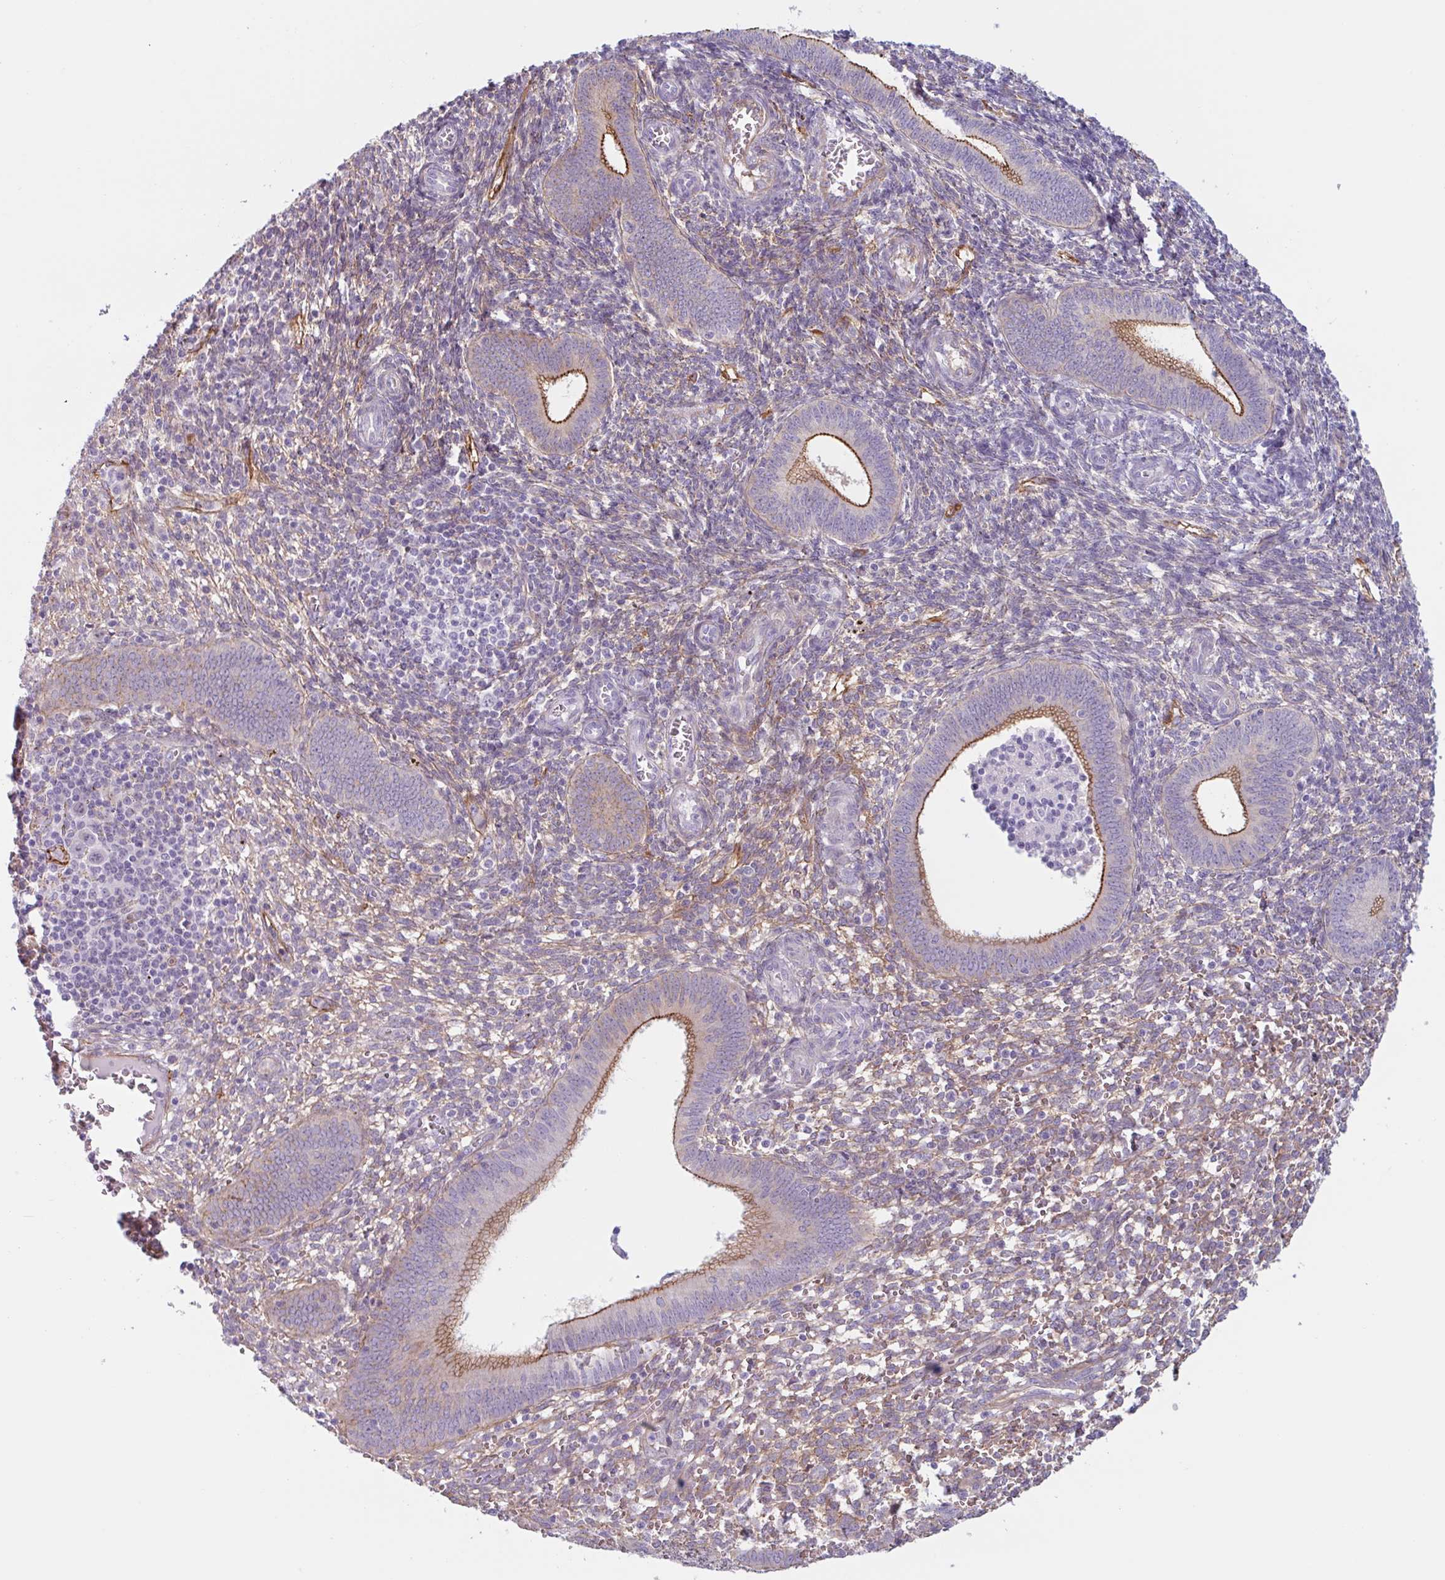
{"staining": {"intensity": "moderate", "quantity": "25%-75%", "location": "cytoplasmic/membranous"}, "tissue": "endometrium", "cell_type": "Cells in endometrial stroma", "image_type": "normal", "snomed": [{"axis": "morphology", "description": "Normal tissue, NOS"}, {"axis": "topography", "description": "Endometrium"}], "caption": "Endometrium stained with IHC displays moderate cytoplasmic/membranous staining in approximately 25%-75% of cells in endometrial stroma.", "gene": "MYH10", "patient": {"sex": "female", "age": 41}}